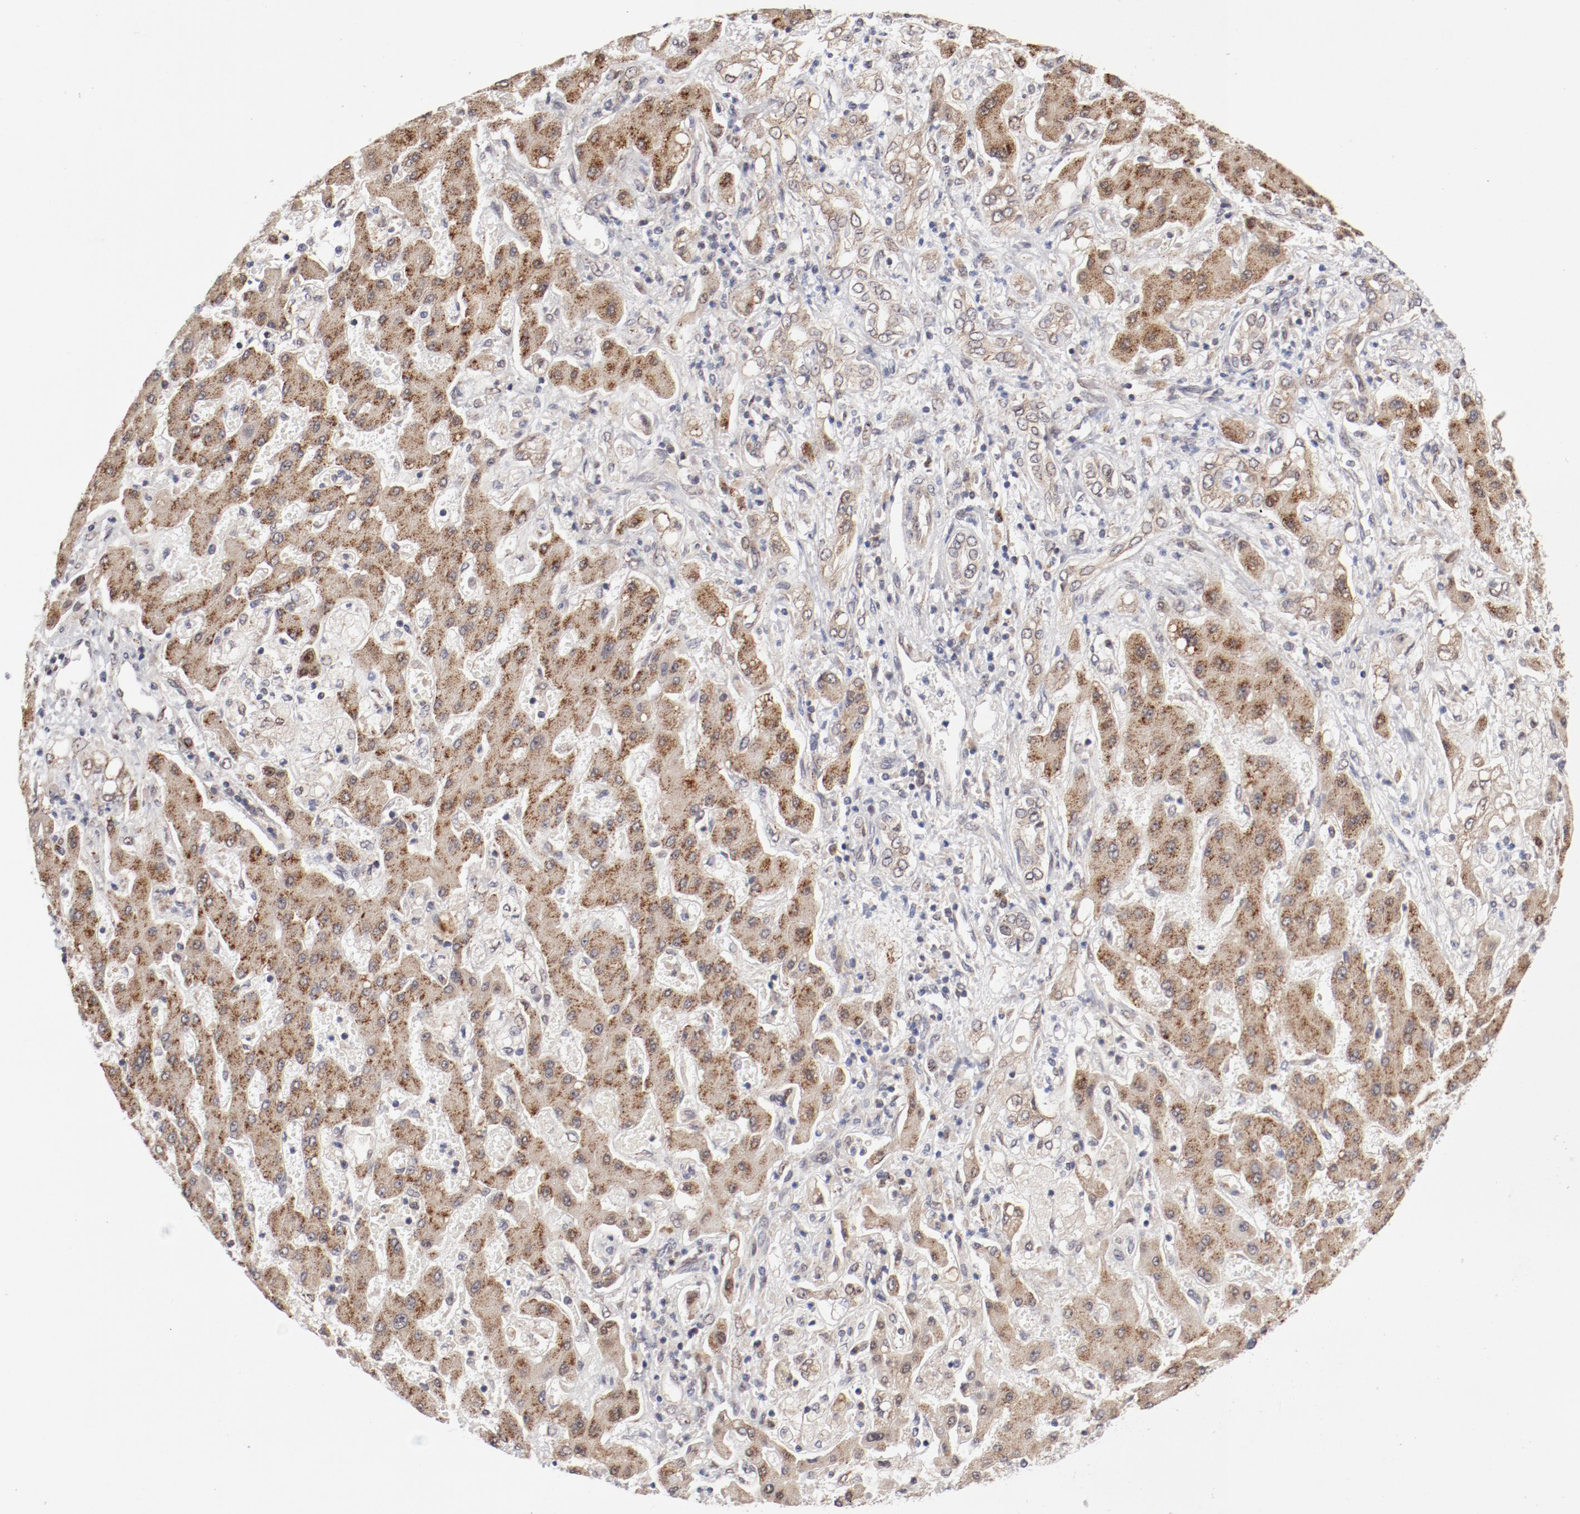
{"staining": {"intensity": "moderate", "quantity": "25%-75%", "location": "cytoplasmic/membranous"}, "tissue": "liver cancer", "cell_type": "Tumor cells", "image_type": "cancer", "snomed": [{"axis": "morphology", "description": "Cholangiocarcinoma"}, {"axis": "topography", "description": "Liver"}], "caption": "DAB (3,3'-diaminobenzidine) immunohistochemical staining of liver cancer (cholangiocarcinoma) exhibits moderate cytoplasmic/membranous protein expression in approximately 25%-75% of tumor cells.", "gene": "RPL12", "patient": {"sex": "male", "age": 50}}